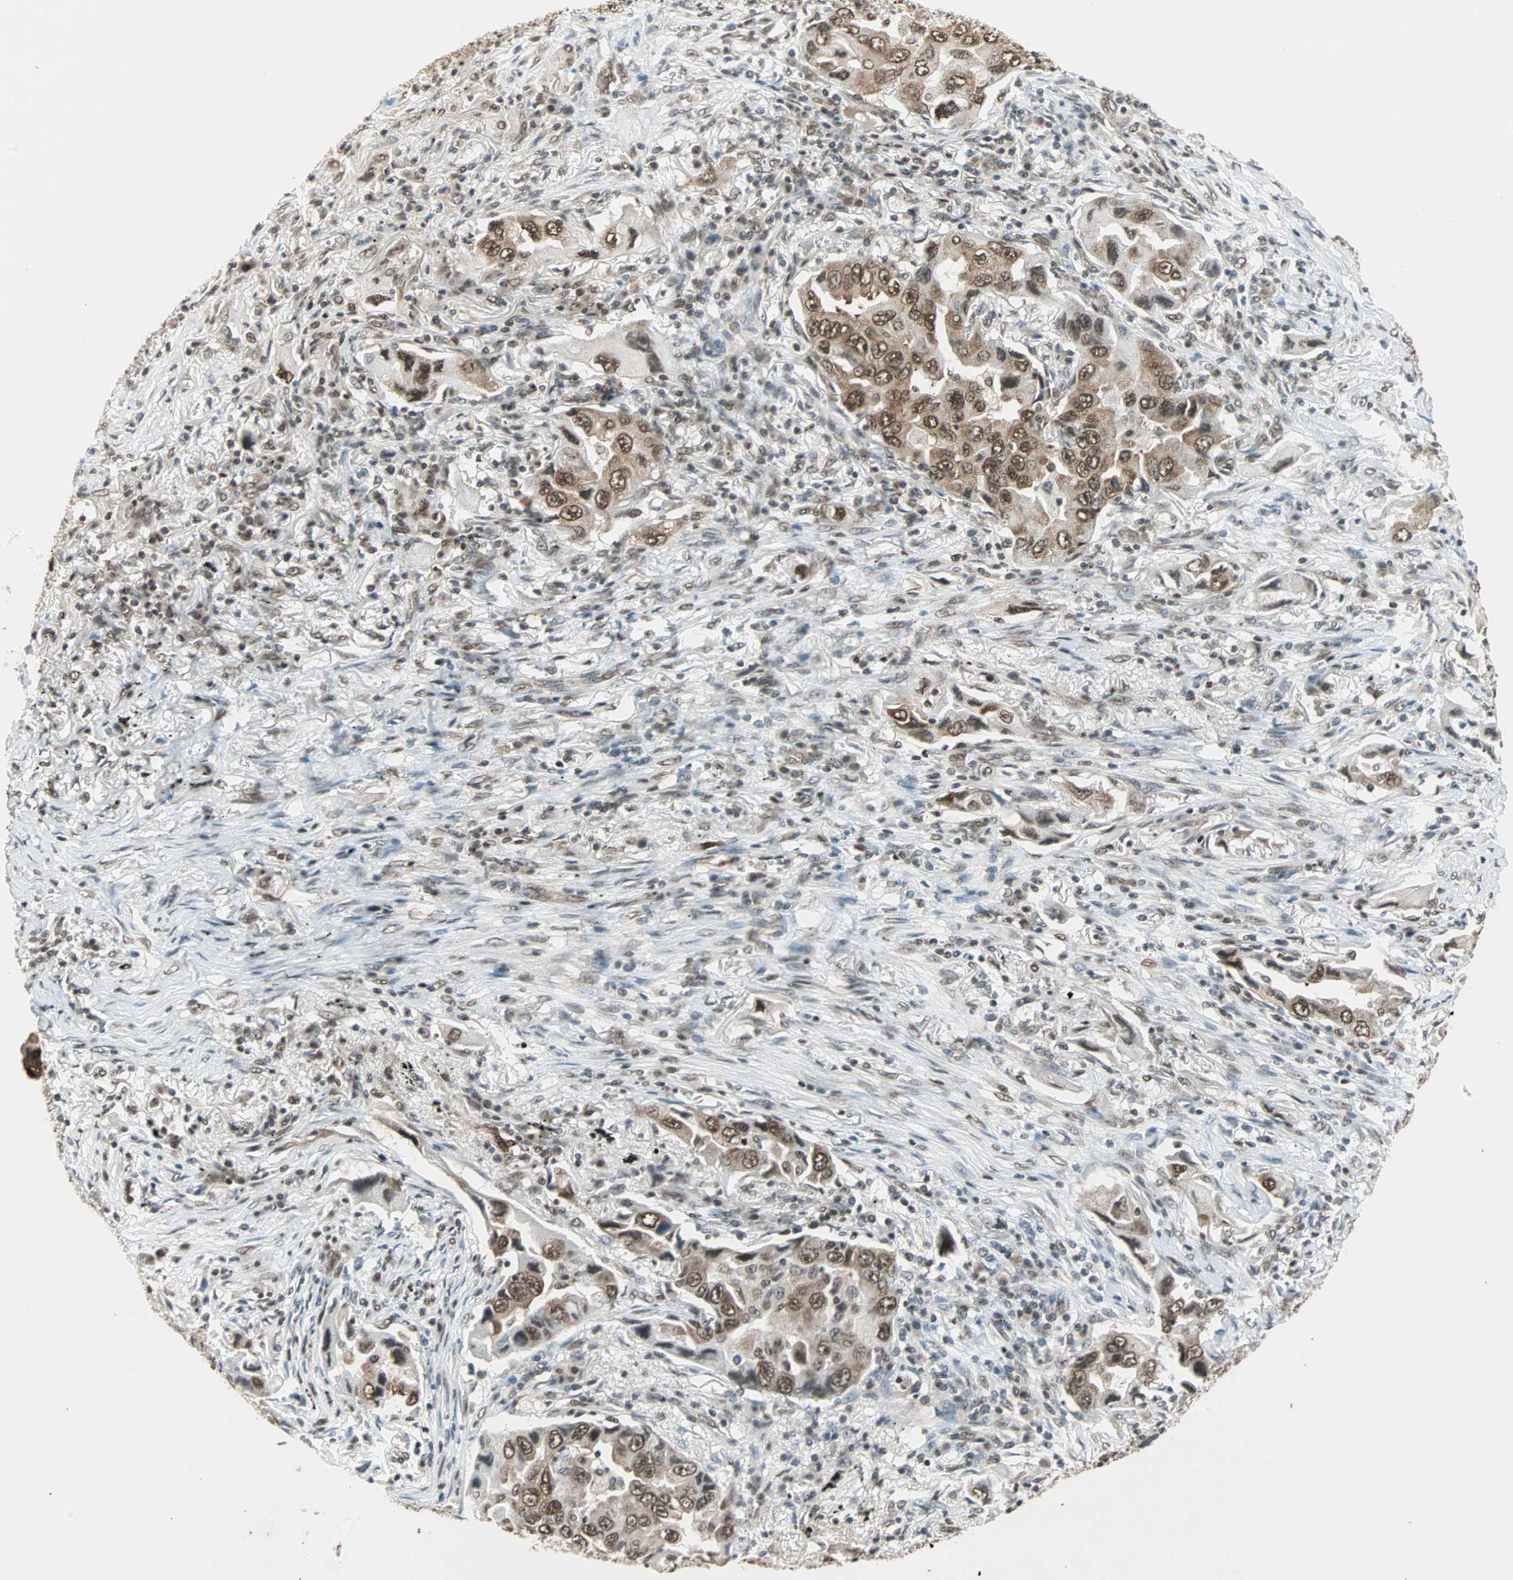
{"staining": {"intensity": "moderate", "quantity": ">75%", "location": "nuclear"}, "tissue": "lung cancer", "cell_type": "Tumor cells", "image_type": "cancer", "snomed": [{"axis": "morphology", "description": "Adenocarcinoma, NOS"}, {"axis": "topography", "description": "Lung"}], "caption": "Moderate nuclear expression is present in approximately >75% of tumor cells in lung cancer.", "gene": "DAZAP1", "patient": {"sex": "female", "age": 65}}